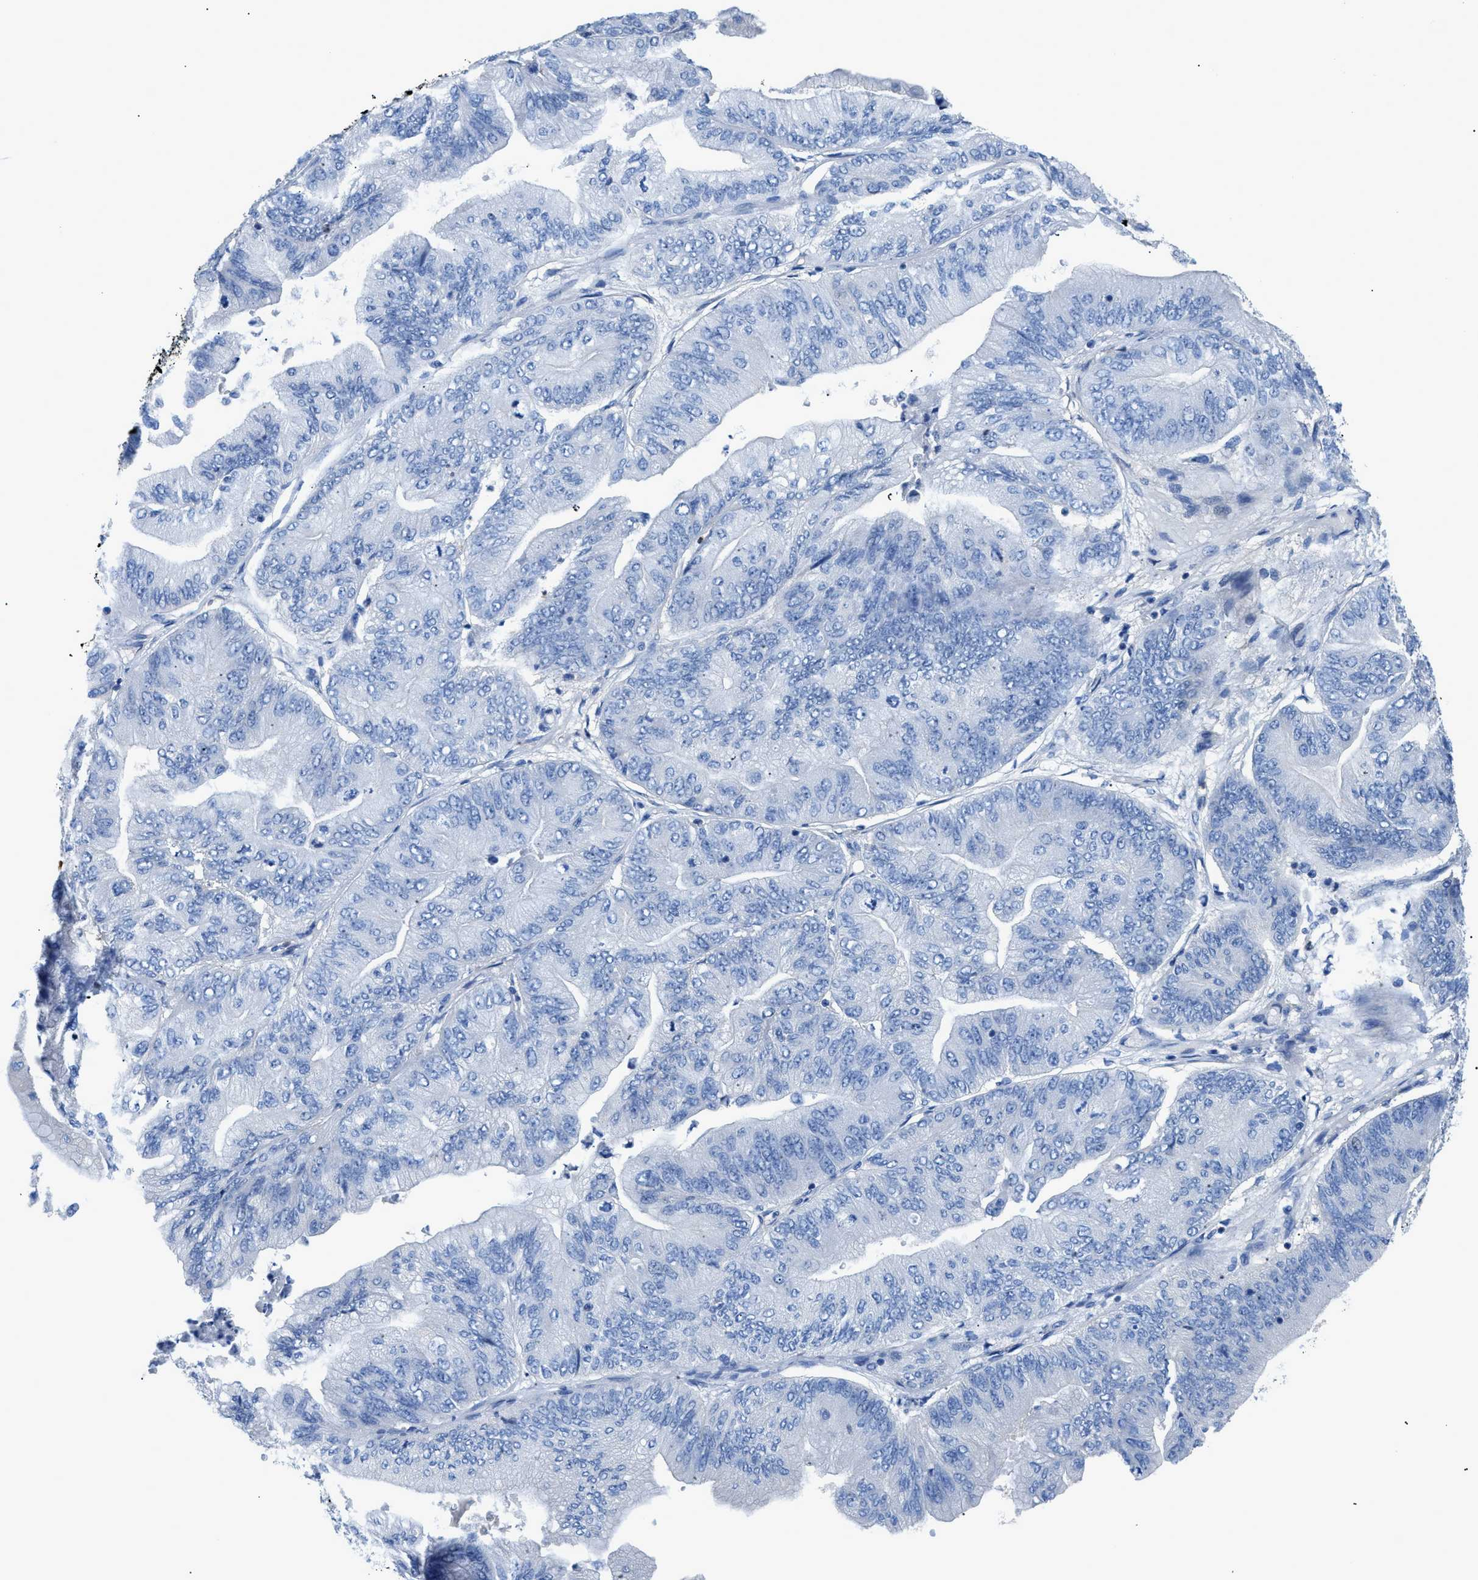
{"staining": {"intensity": "negative", "quantity": "none", "location": "none"}, "tissue": "ovarian cancer", "cell_type": "Tumor cells", "image_type": "cancer", "snomed": [{"axis": "morphology", "description": "Cystadenocarcinoma, mucinous, NOS"}, {"axis": "topography", "description": "Ovary"}], "caption": "This is an immunohistochemistry histopathology image of human mucinous cystadenocarcinoma (ovarian). There is no staining in tumor cells.", "gene": "ITPR1", "patient": {"sex": "female", "age": 61}}